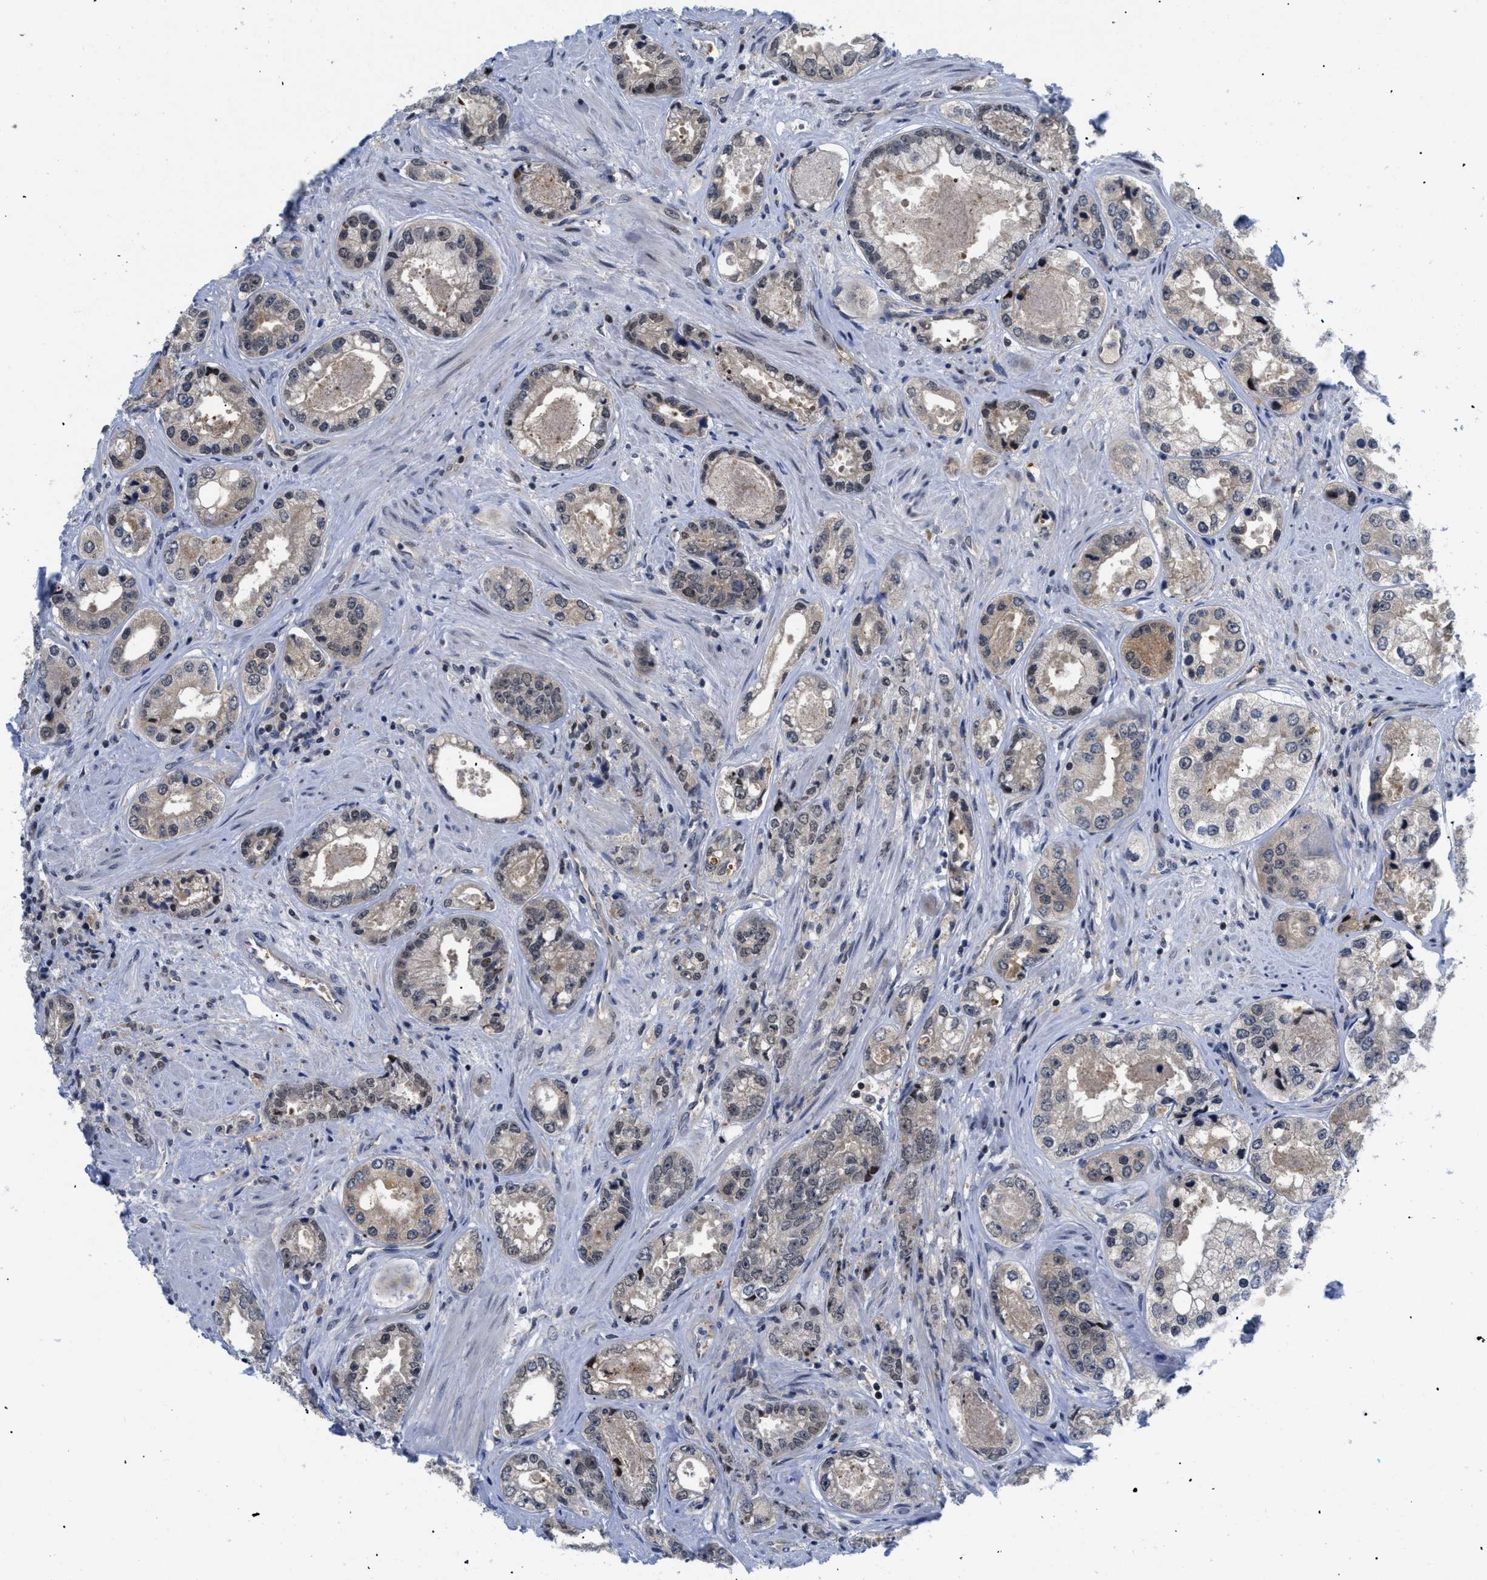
{"staining": {"intensity": "moderate", "quantity": "<25%", "location": "cytoplasmic/membranous,nuclear"}, "tissue": "prostate cancer", "cell_type": "Tumor cells", "image_type": "cancer", "snomed": [{"axis": "morphology", "description": "Adenocarcinoma, High grade"}, {"axis": "topography", "description": "Prostate"}], "caption": "High-magnification brightfield microscopy of prostate cancer (adenocarcinoma (high-grade)) stained with DAB (brown) and counterstained with hematoxylin (blue). tumor cells exhibit moderate cytoplasmic/membranous and nuclear staining is present in about<25% of cells. Nuclei are stained in blue.", "gene": "SLC29A2", "patient": {"sex": "male", "age": 61}}